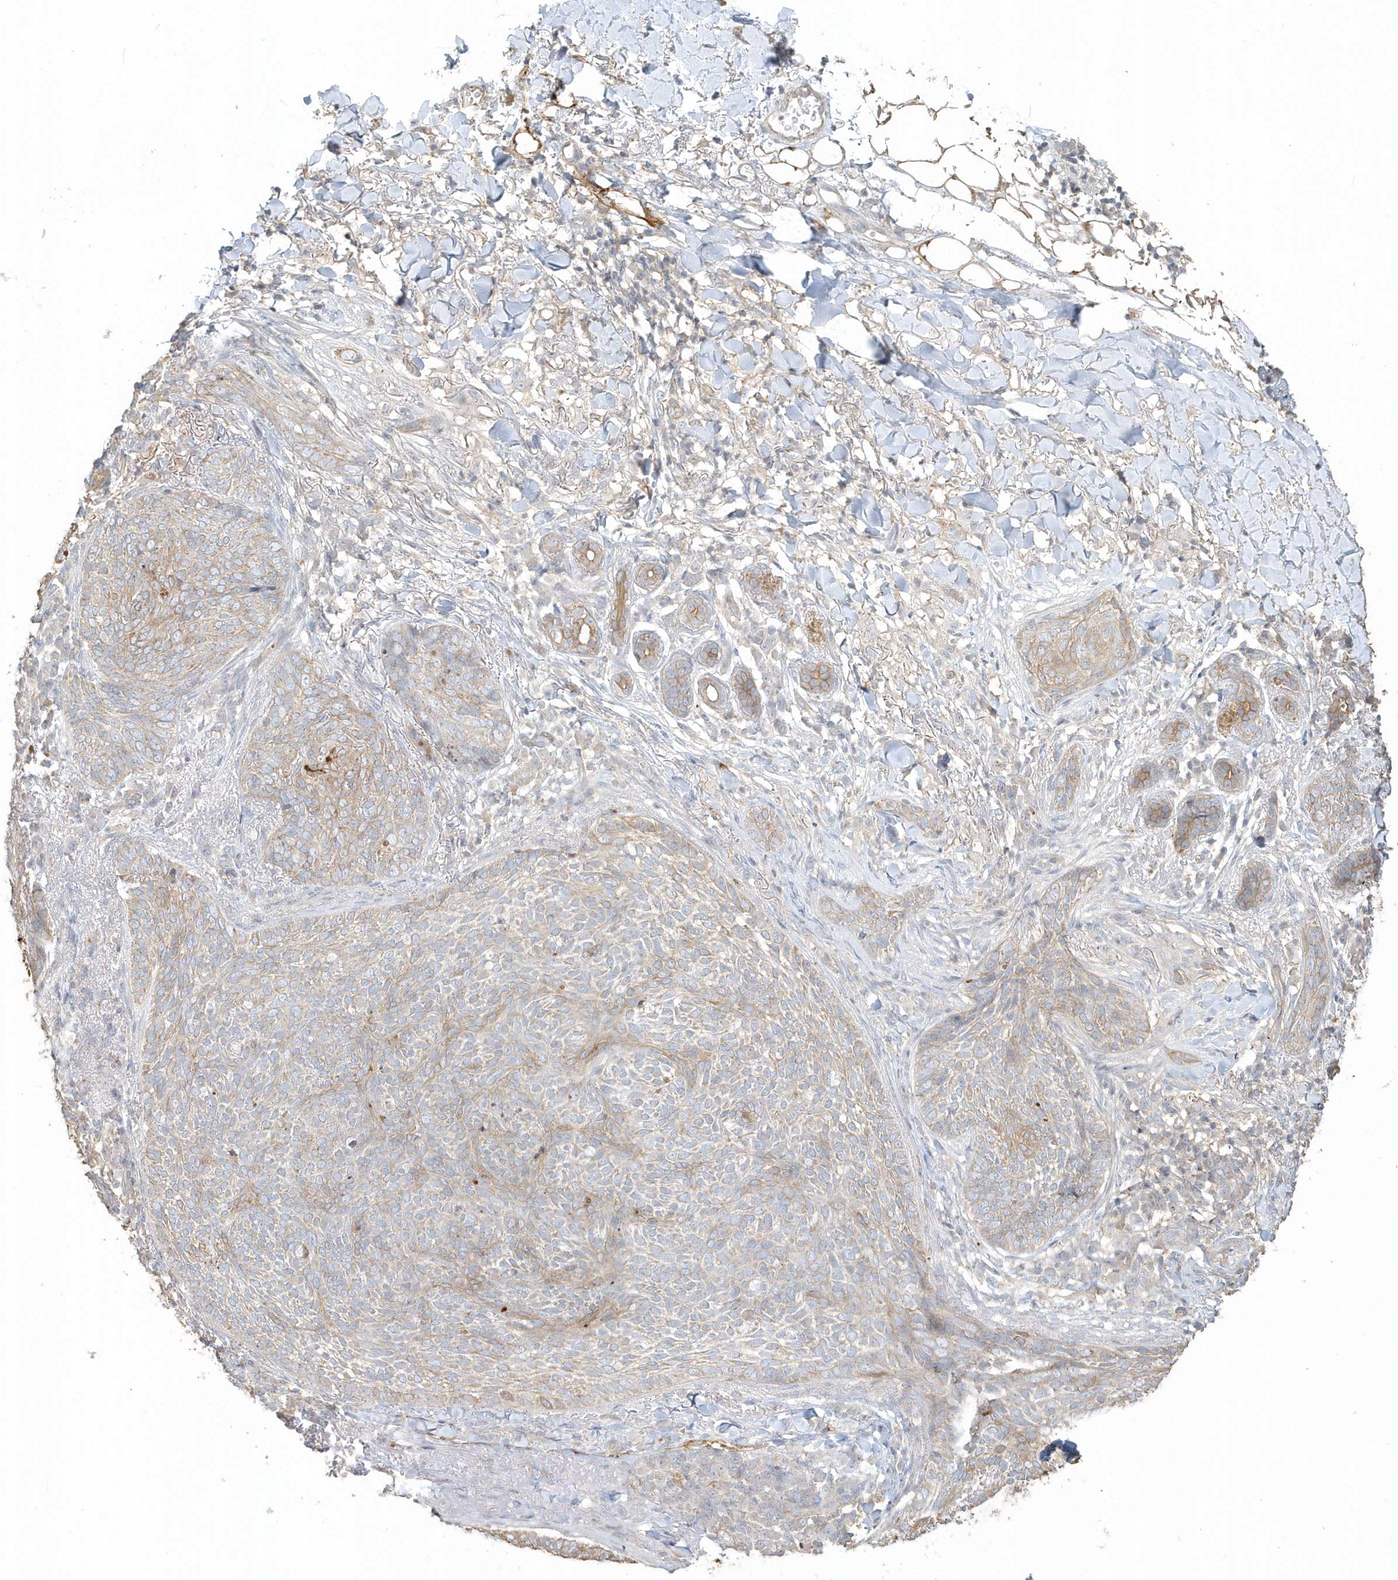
{"staining": {"intensity": "weak", "quantity": ">75%", "location": "cytoplasmic/membranous"}, "tissue": "skin cancer", "cell_type": "Tumor cells", "image_type": "cancer", "snomed": [{"axis": "morphology", "description": "Basal cell carcinoma"}, {"axis": "topography", "description": "Skin"}], "caption": "Immunohistochemical staining of basal cell carcinoma (skin) shows low levels of weak cytoplasmic/membranous protein staining in approximately >75% of tumor cells.", "gene": "MMRN1", "patient": {"sex": "male", "age": 85}}